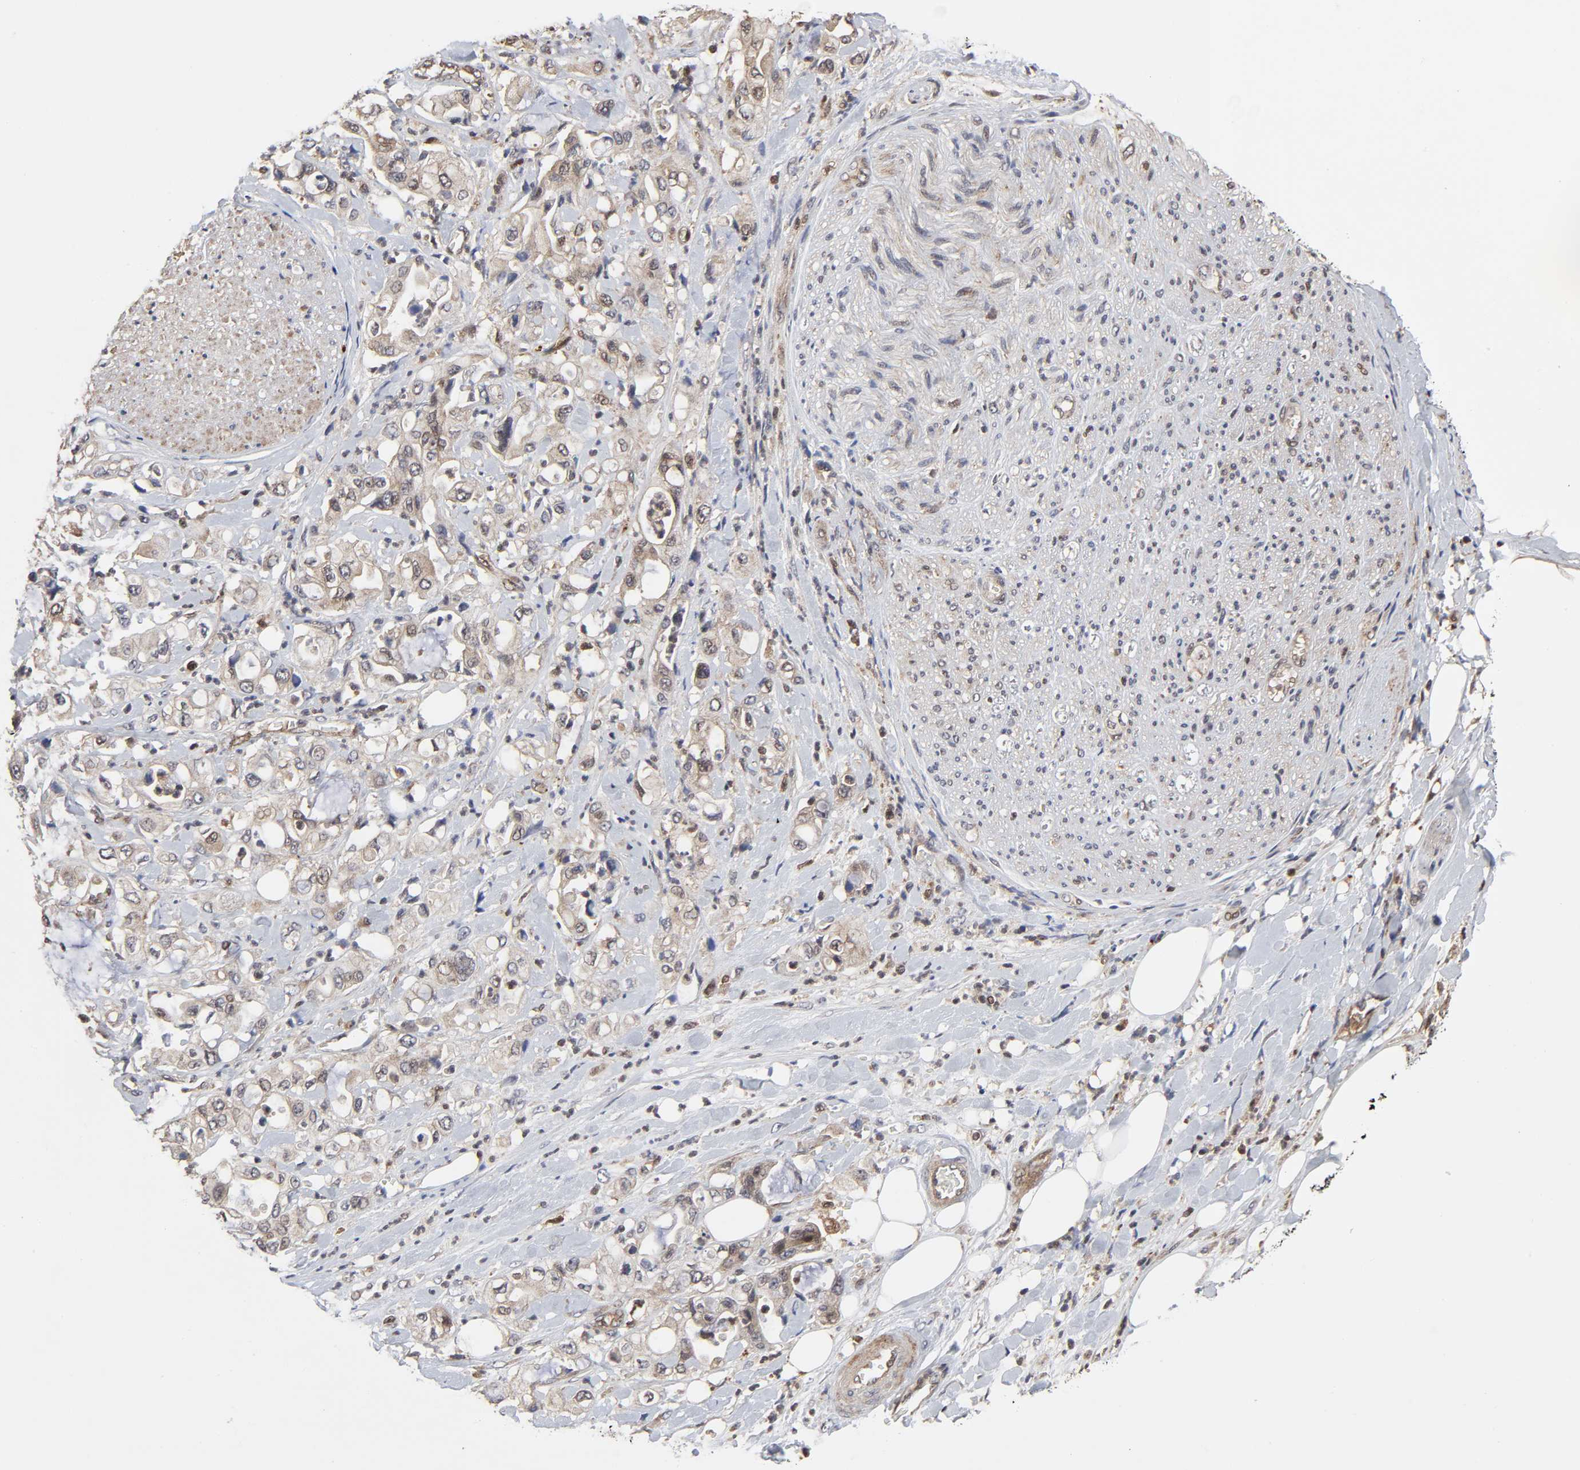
{"staining": {"intensity": "weak", "quantity": ">75%", "location": "cytoplasmic/membranous,nuclear"}, "tissue": "pancreatic cancer", "cell_type": "Tumor cells", "image_type": "cancer", "snomed": [{"axis": "morphology", "description": "Adenocarcinoma, NOS"}, {"axis": "topography", "description": "Pancreas"}], "caption": "Immunohistochemistry image of pancreatic adenocarcinoma stained for a protein (brown), which exhibits low levels of weak cytoplasmic/membranous and nuclear staining in about >75% of tumor cells.", "gene": "CASP9", "patient": {"sex": "male", "age": 70}}